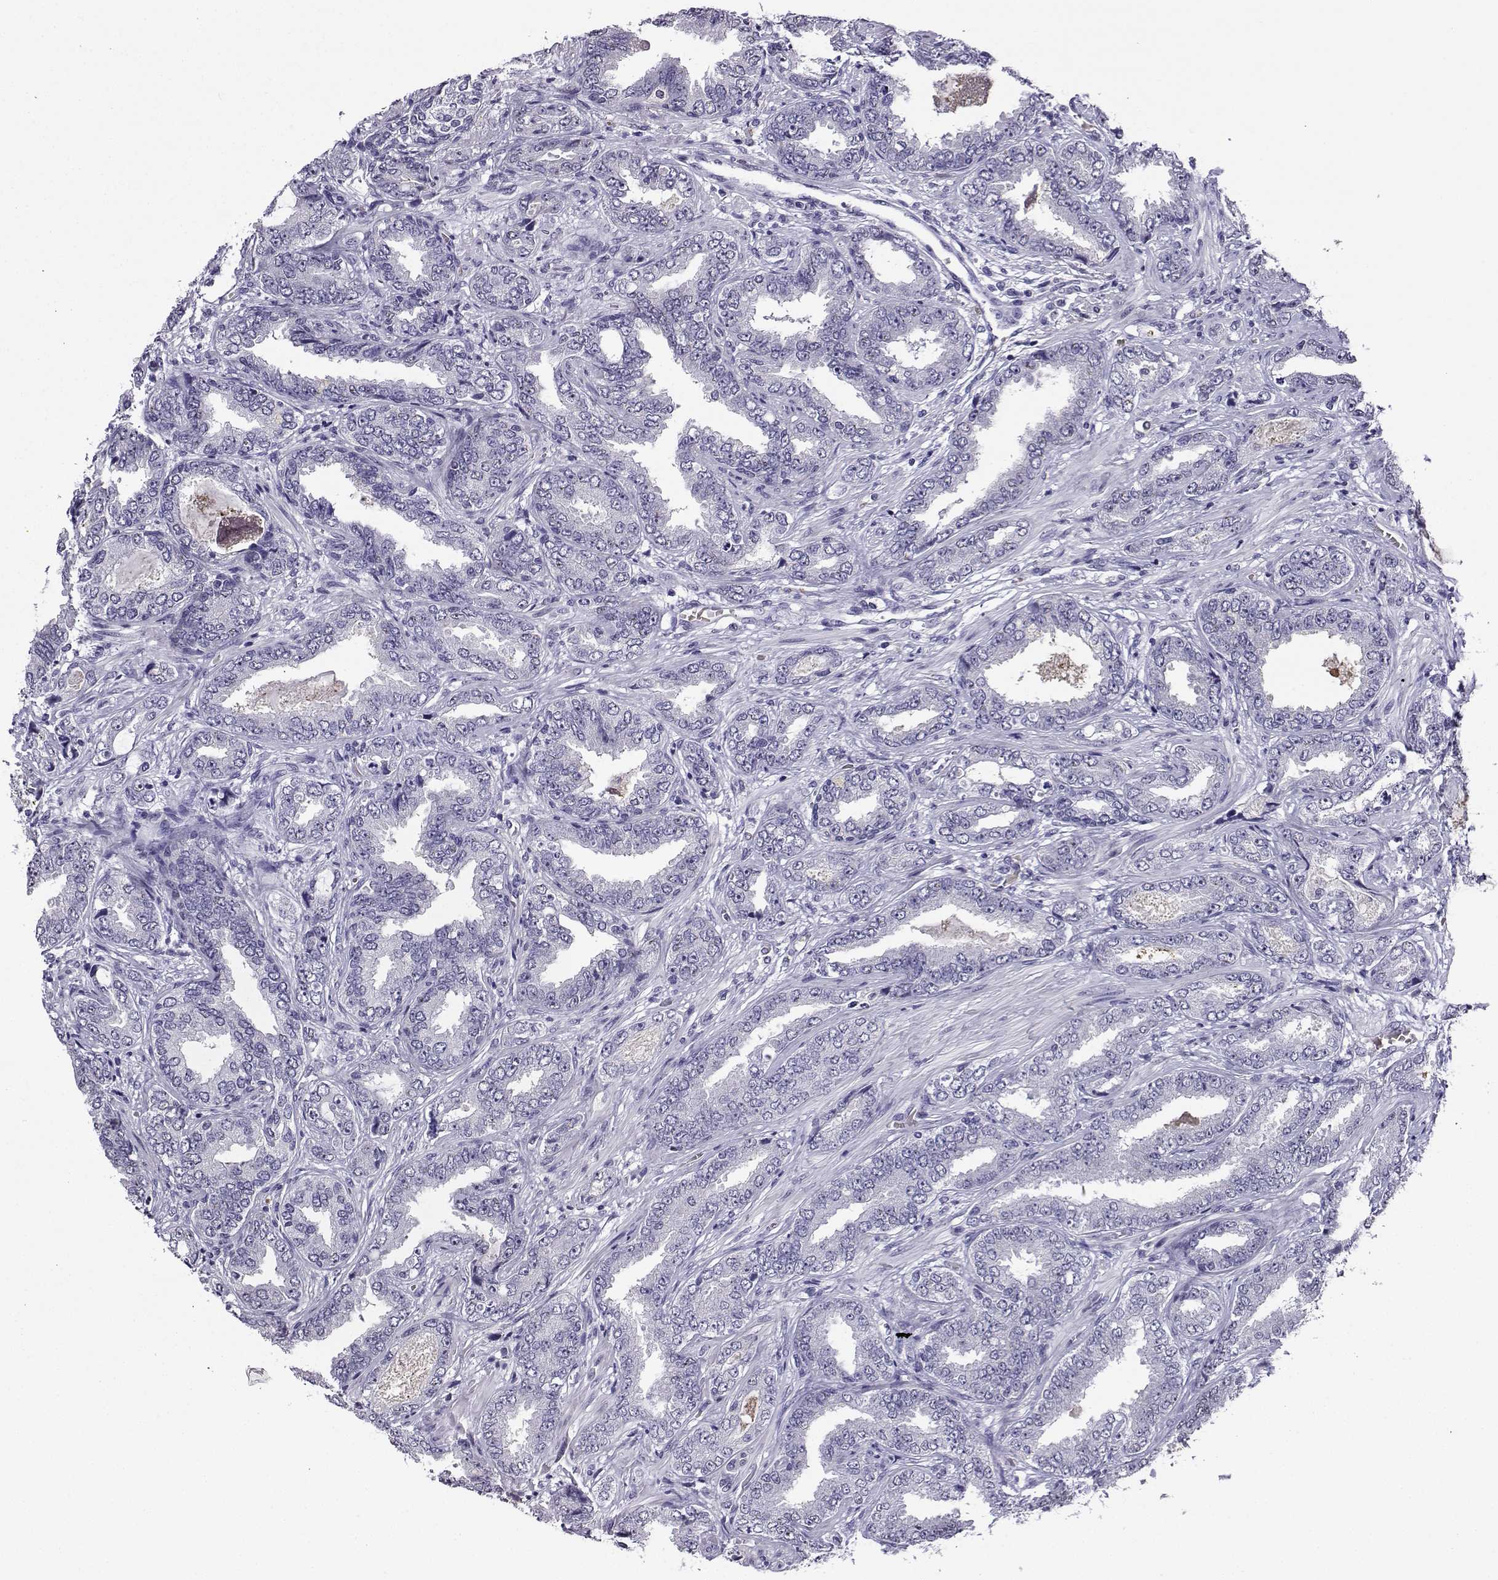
{"staining": {"intensity": "negative", "quantity": "none", "location": "none"}, "tissue": "prostate cancer", "cell_type": "Tumor cells", "image_type": "cancer", "snomed": [{"axis": "morphology", "description": "Adenocarcinoma, Low grade"}, {"axis": "topography", "description": "Prostate"}], "caption": "Tumor cells are negative for protein expression in human prostate cancer (low-grade adenocarcinoma).", "gene": "LRFN2", "patient": {"sex": "male", "age": 68}}